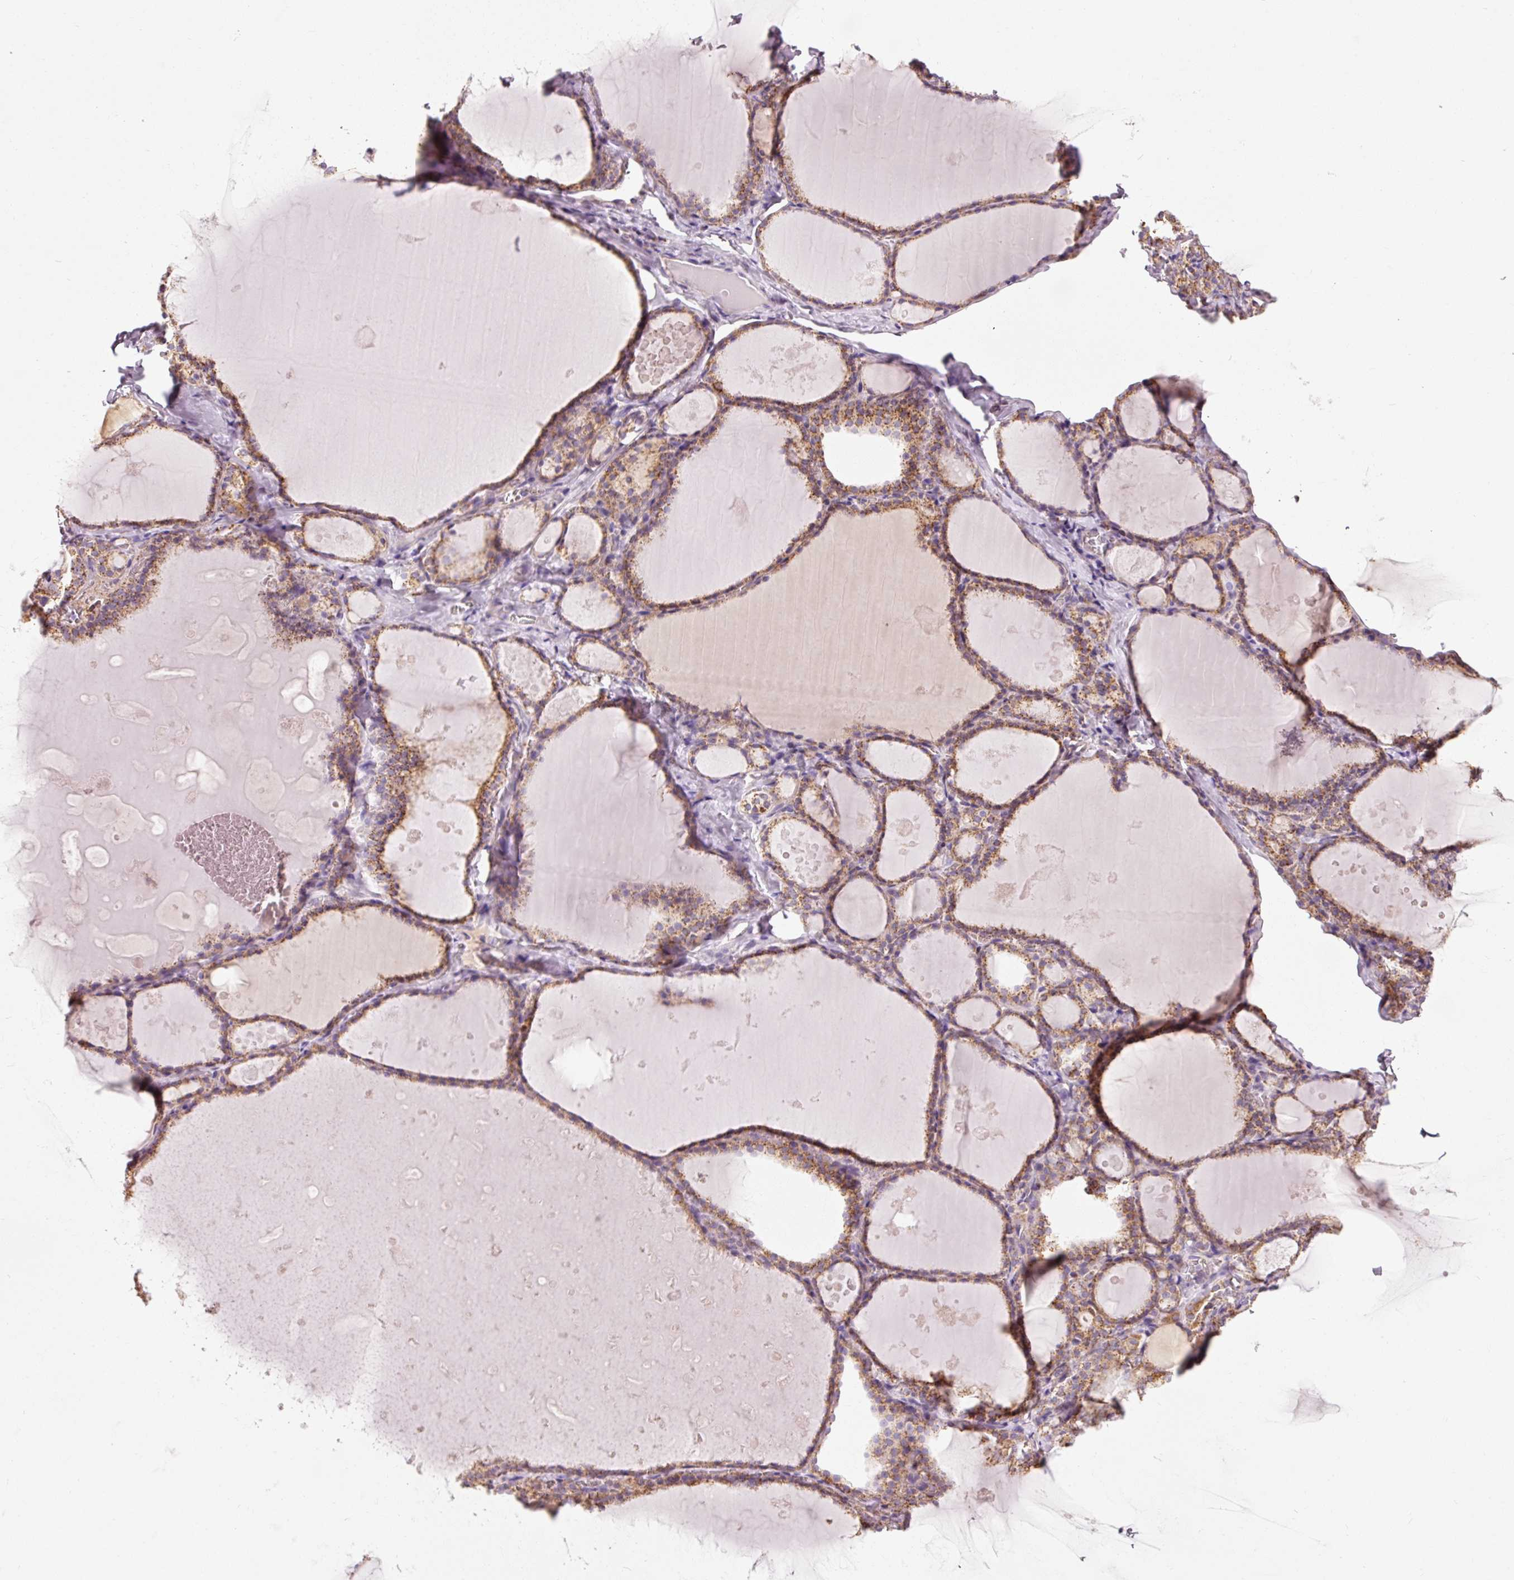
{"staining": {"intensity": "moderate", "quantity": ">75%", "location": "cytoplasmic/membranous"}, "tissue": "thyroid gland", "cell_type": "Glandular cells", "image_type": "normal", "snomed": [{"axis": "morphology", "description": "Normal tissue, NOS"}, {"axis": "topography", "description": "Thyroid gland"}], "caption": "Protein analysis of normal thyroid gland exhibits moderate cytoplasmic/membranous expression in approximately >75% of glandular cells.", "gene": "NDUFB4", "patient": {"sex": "male", "age": 56}}